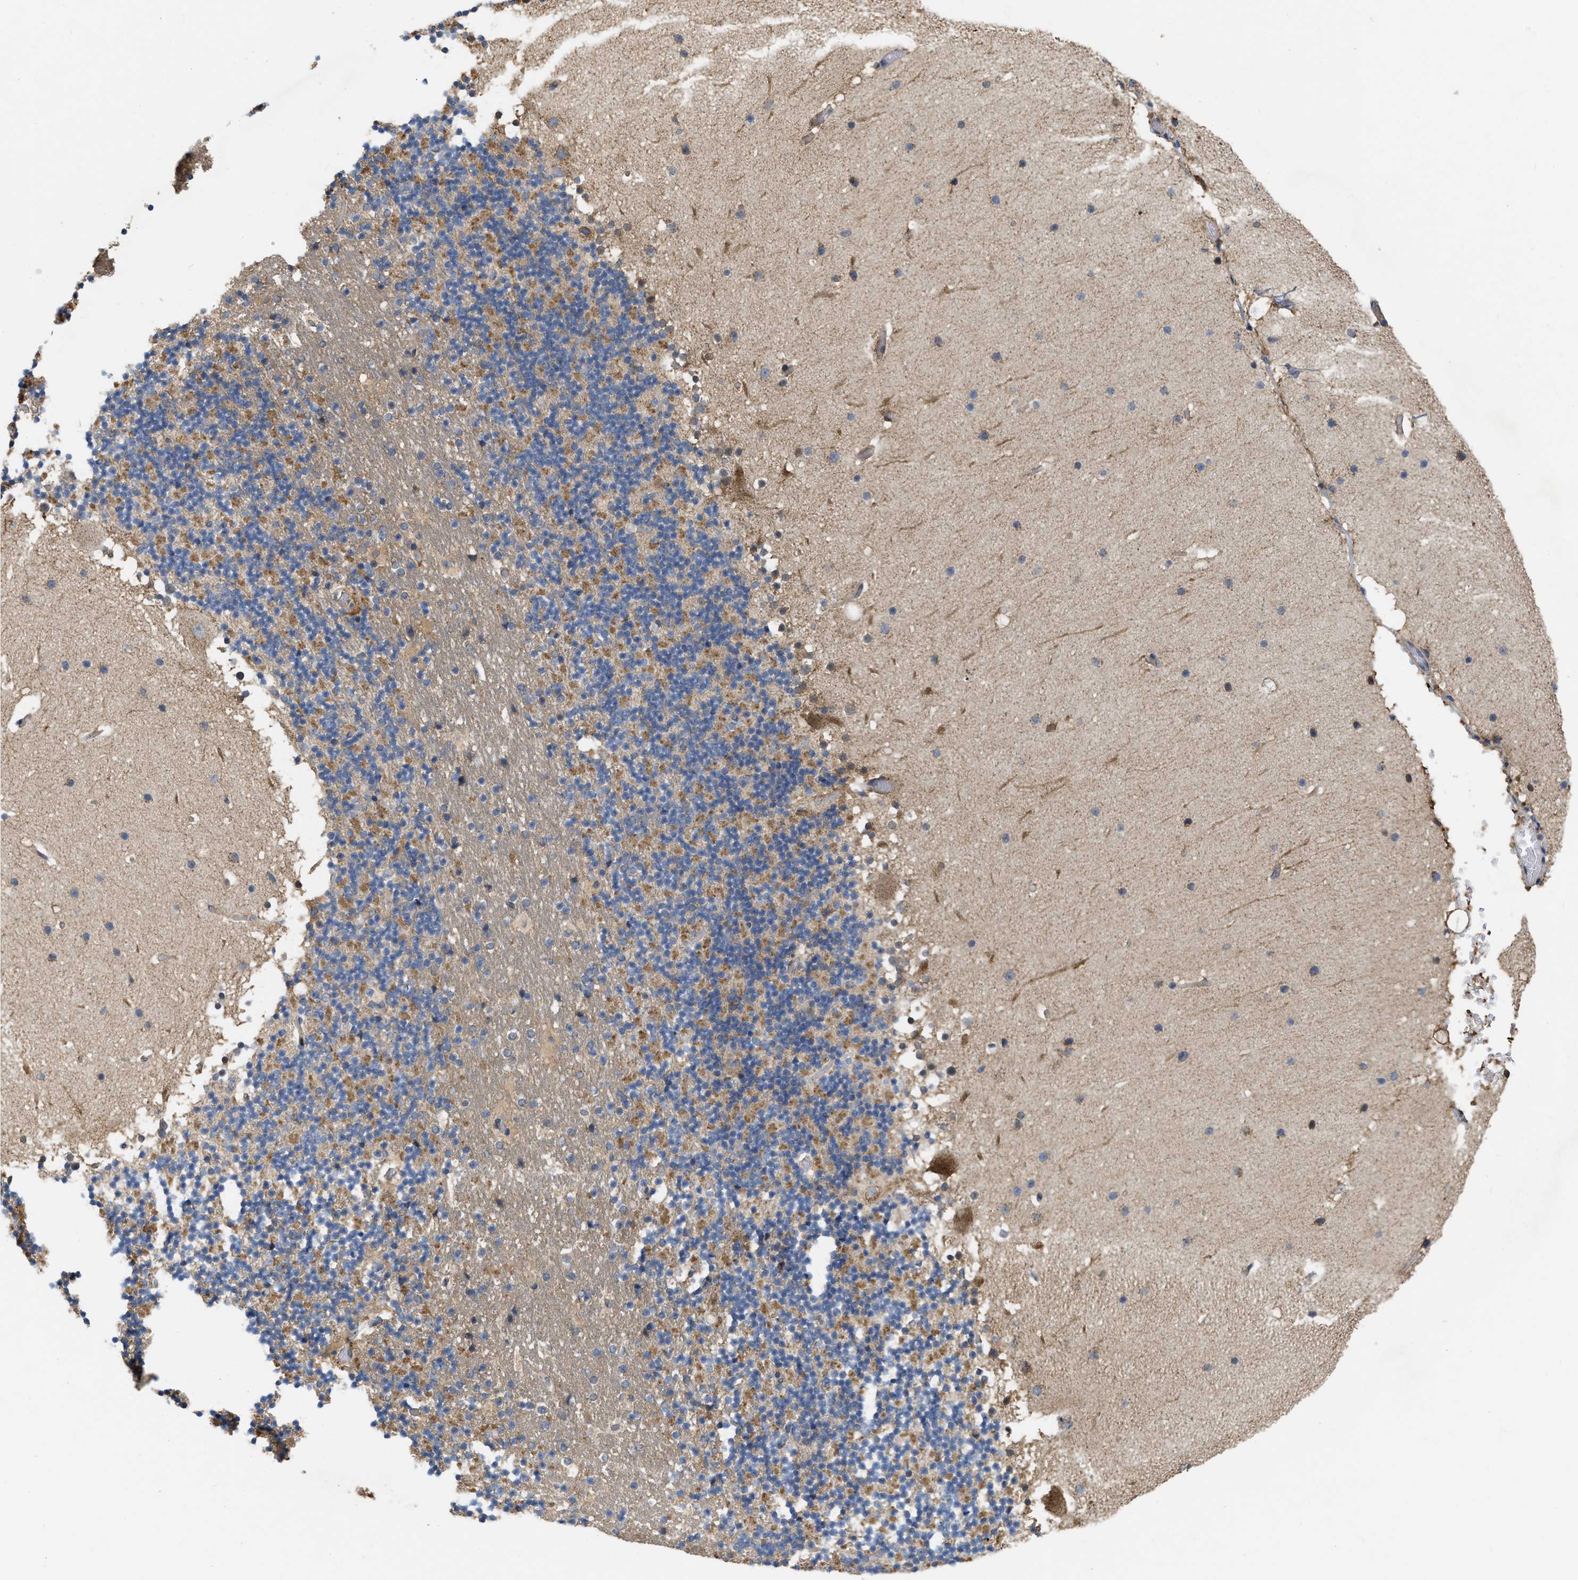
{"staining": {"intensity": "moderate", "quantity": "25%-75%", "location": "cytoplasmic/membranous"}, "tissue": "cerebellum", "cell_type": "Cells in granular layer", "image_type": "normal", "snomed": [{"axis": "morphology", "description": "Normal tissue, NOS"}, {"axis": "topography", "description": "Cerebellum"}], "caption": "Immunohistochemical staining of normal human cerebellum shows 25%-75% levels of moderate cytoplasmic/membranous protein positivity in approximately 25%-75% of cells in granular layer. (Stains: DAB in brown, nuclei in blue, Microscopy: brightfield microscopy at high magnification).", "gene": "NAPEPLD", "patient": {"sex": "male", "age": 57}}